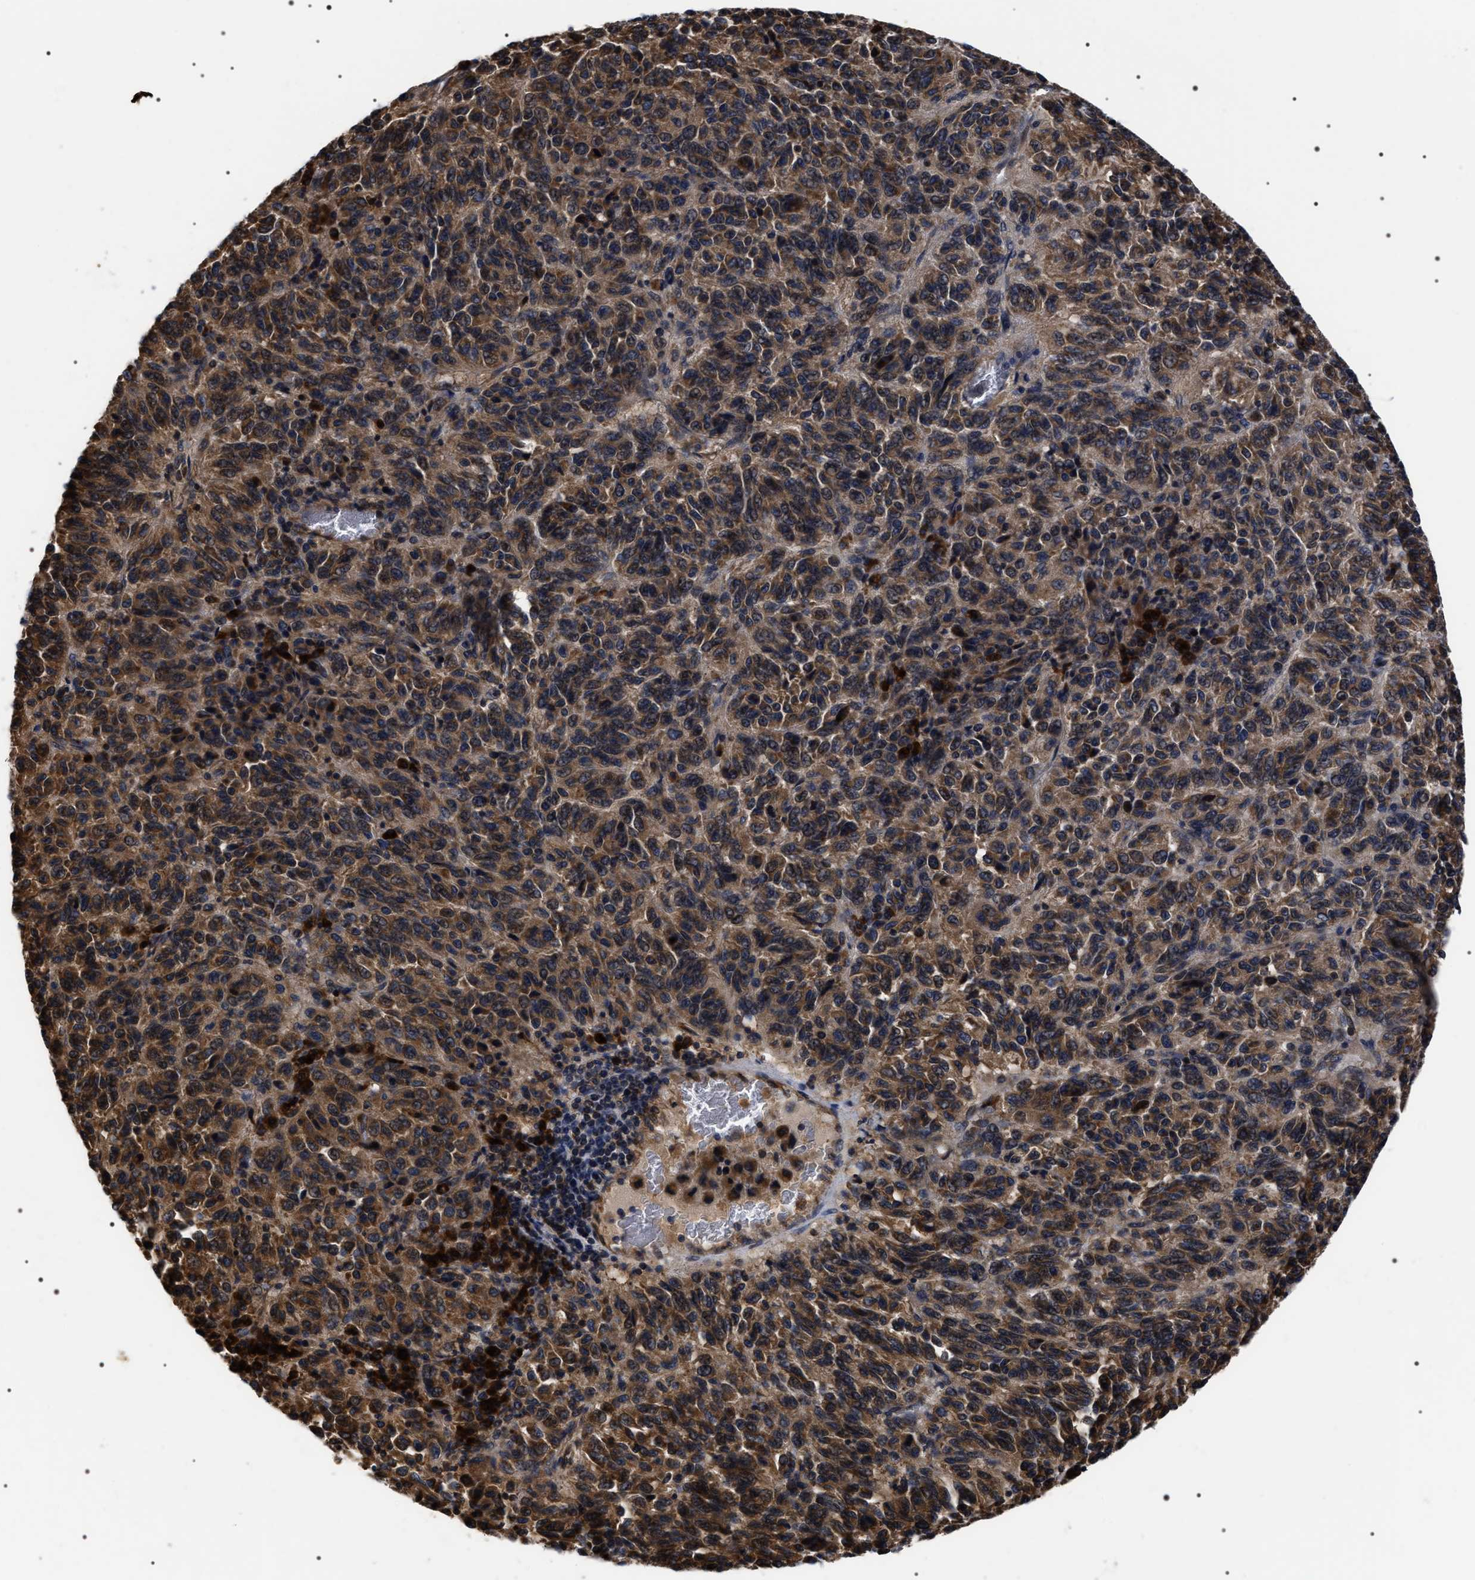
{"staining": {"intensity": "moderate", "quantity": ">75%", "location": "cytoplasmic/membranous"}, "tissue": "melanoma", "cell_type": "Tumor cells", "image_type": "cancer", "snomed": [{"axis": "morphology", "description": "Malignant melanoma, Metastatic site"}, {"axis": "topography", "description": "Lung"}], "caption": "Moderate cytoplasmic/membranous expression is present in approximately >75% of tumor cells in malignant melanoma (metastatic site).", "gene": "MIS18A", "patient": {"sex": "male", "age": 64}}